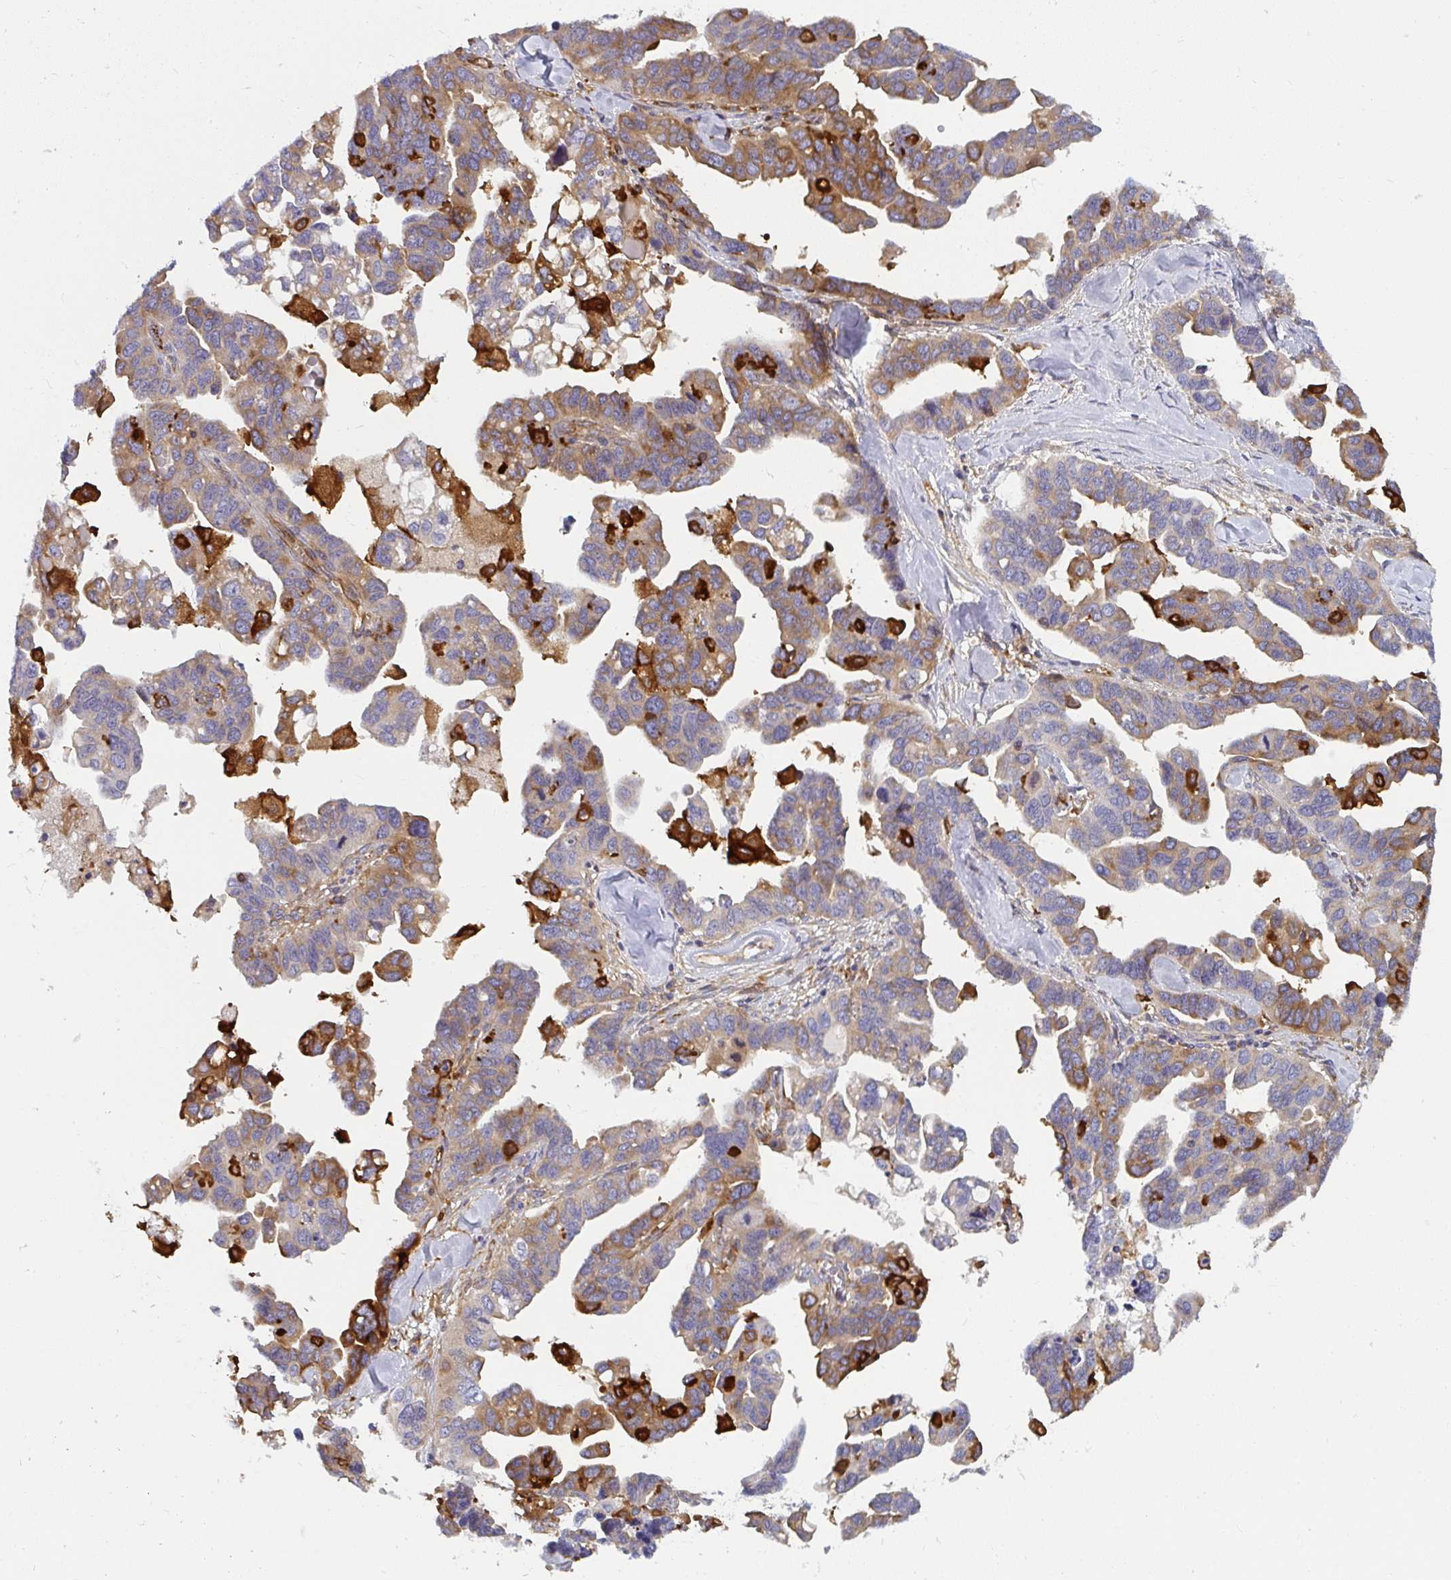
{"staining": {"intensity": "moderate", "quantity": "<25%", "location": "cytoplasmic/membranous"}, "tissue": "ovarian cancer", "cell_type": "Tumor cells", "image_type": "cancer", "snomed": [{"axis": "morphology", "description": "Cystadenocarcinoma, serous, NOS"}, {"axis": "topography", "description": "Ovary"}], "caption": "Protein expression analysis of ovarian cancer (serous cystadenocarcinoma) exhibits moderate cytoplasmic/membranous staining in about <25% of tumor cells.", "gene": "IFIT3", "patient": {"sex": "female", "age": 69}}